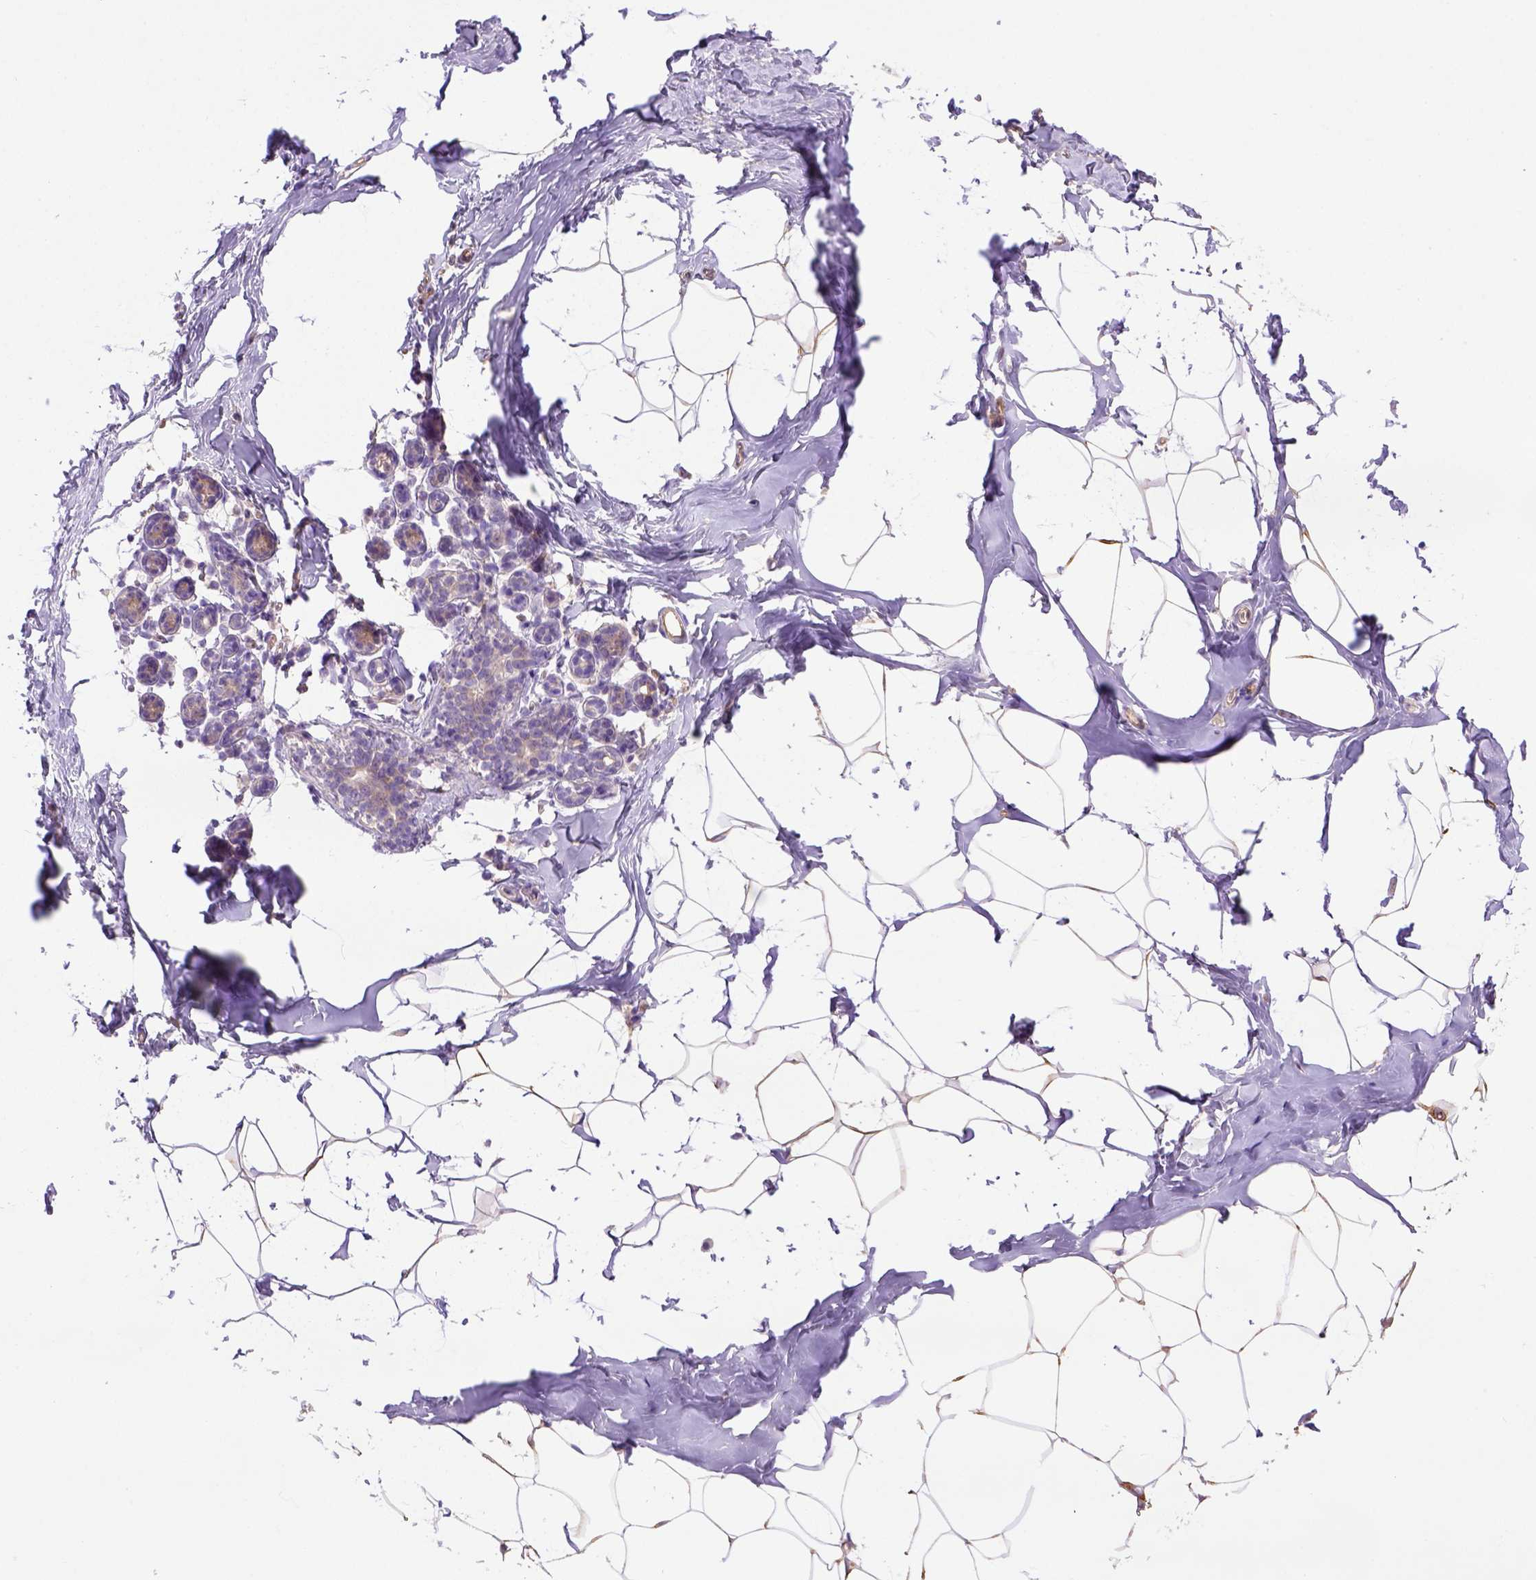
{"staining": {"intensity": "moderate", "quantity": ">75%", "location": "cytoplasmic/membranous"}, "tissue": "breast", "cell_type": "Adipocytes", "image_type": "normal", "snomed": [{"axis": "morphology", "description": "Normal tissue, NOS"}, {"axis": "topography", "description": "Breast"}], "caption": "An IHC micrograph of unremarkable tissue is shown. Protein staining in brown highlights moderate cytoplasmic/membranous positivity in breast within adipocytes. (Stains: DAB (3,3'-diaminobenzidine) in brown, nuclei in blue, Microscopy: brightfield microscopy at high magnification).", "gene": "DEPDC1B", "patient": {"sex": "female", "age": 32}}